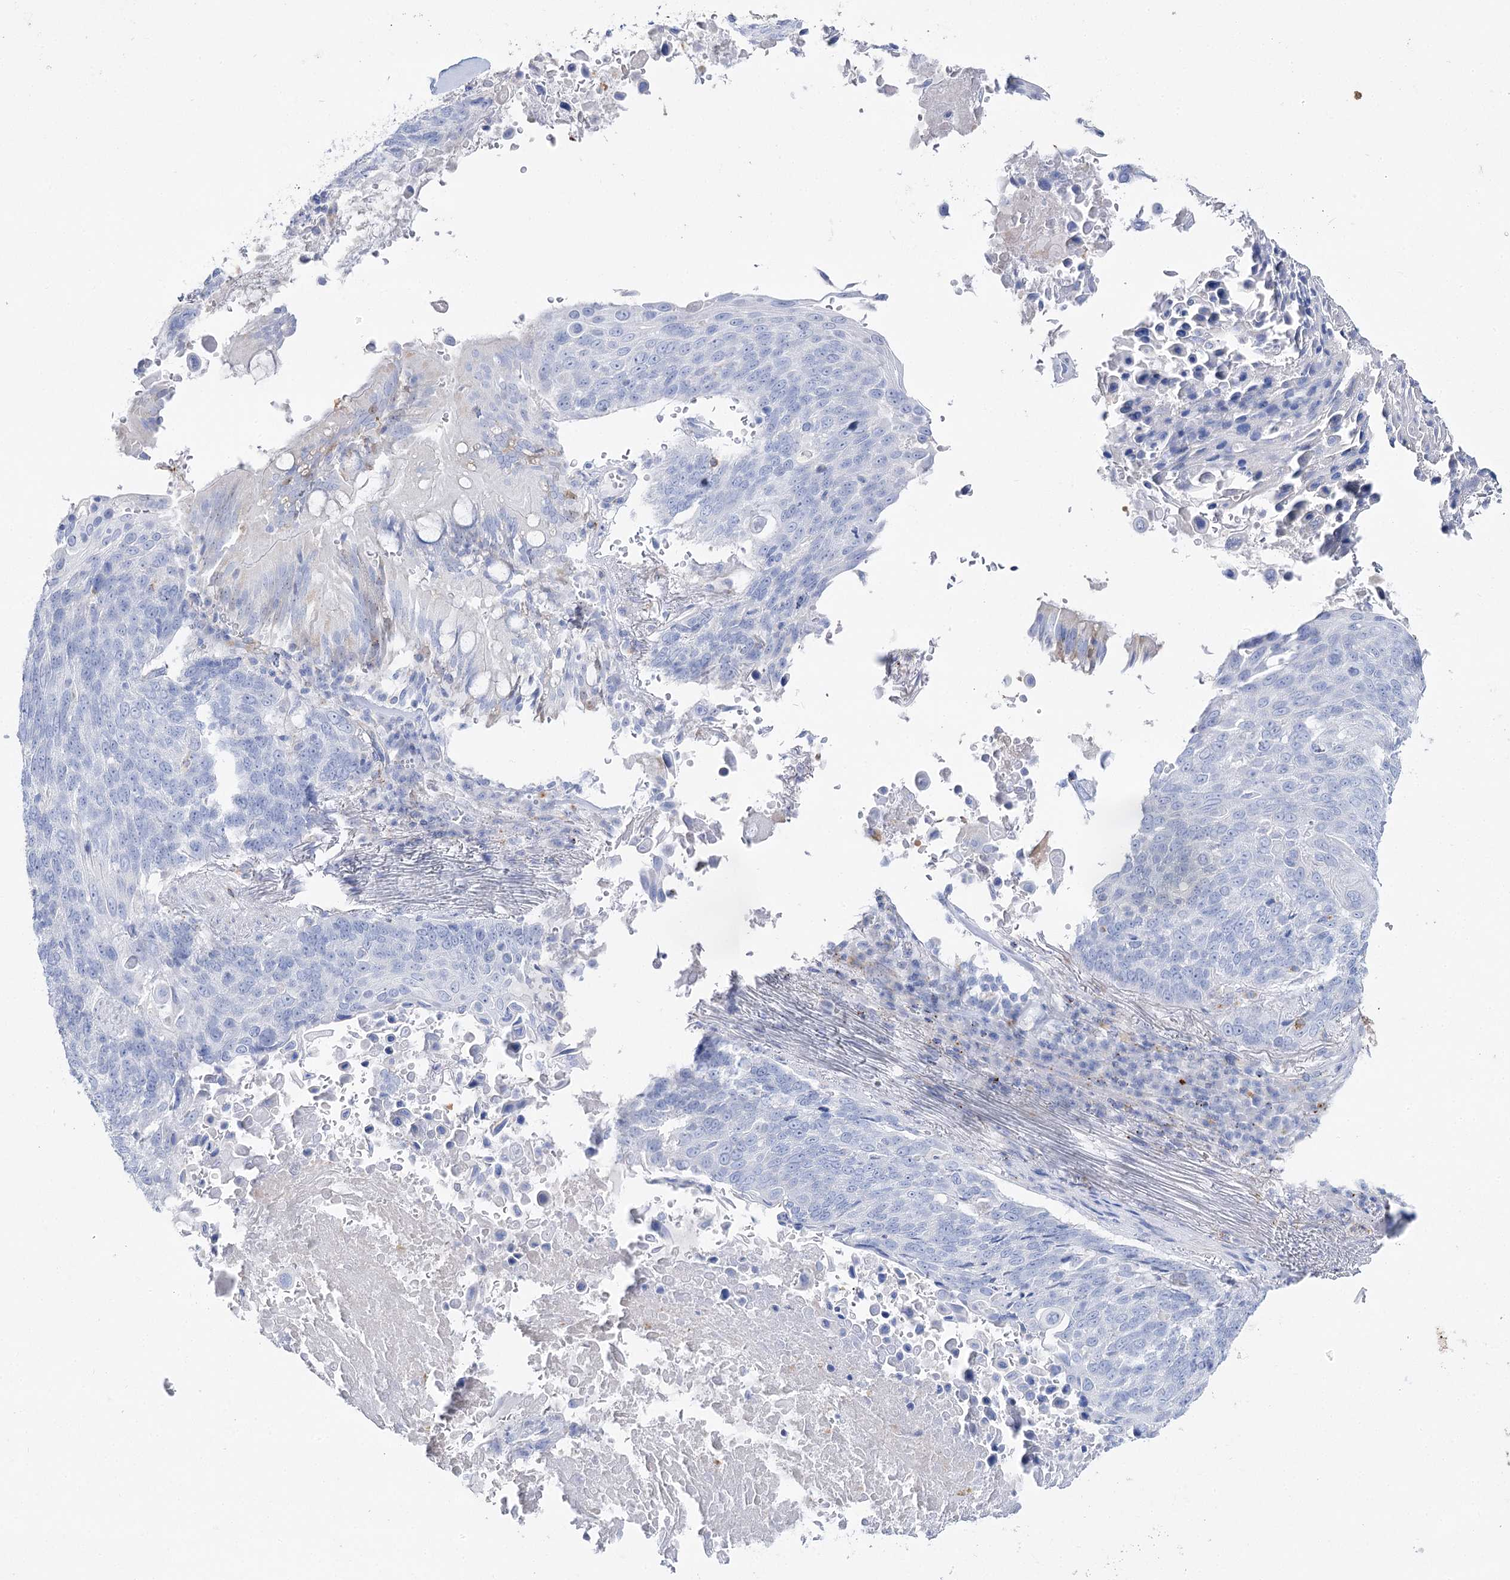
{"staining": {"intensity": "negative", "quantity": "none", "location": "none"}, "tissue": "lung cancer", "cell_type": "Tumor cells", "image_type": "cancer", "snomed": [{"axis": "morphology", "description": "Squamous cell carcinoma, NOS"}, {"axis": "topography", "description": "Lung"}], "caption": "Immunohistochemical staining of human lung squamous cell carcinoma shows no significant positivity in tumor cells.", "gene": "SLC3A1", "patient": {"sex": "male", "age": 66}}